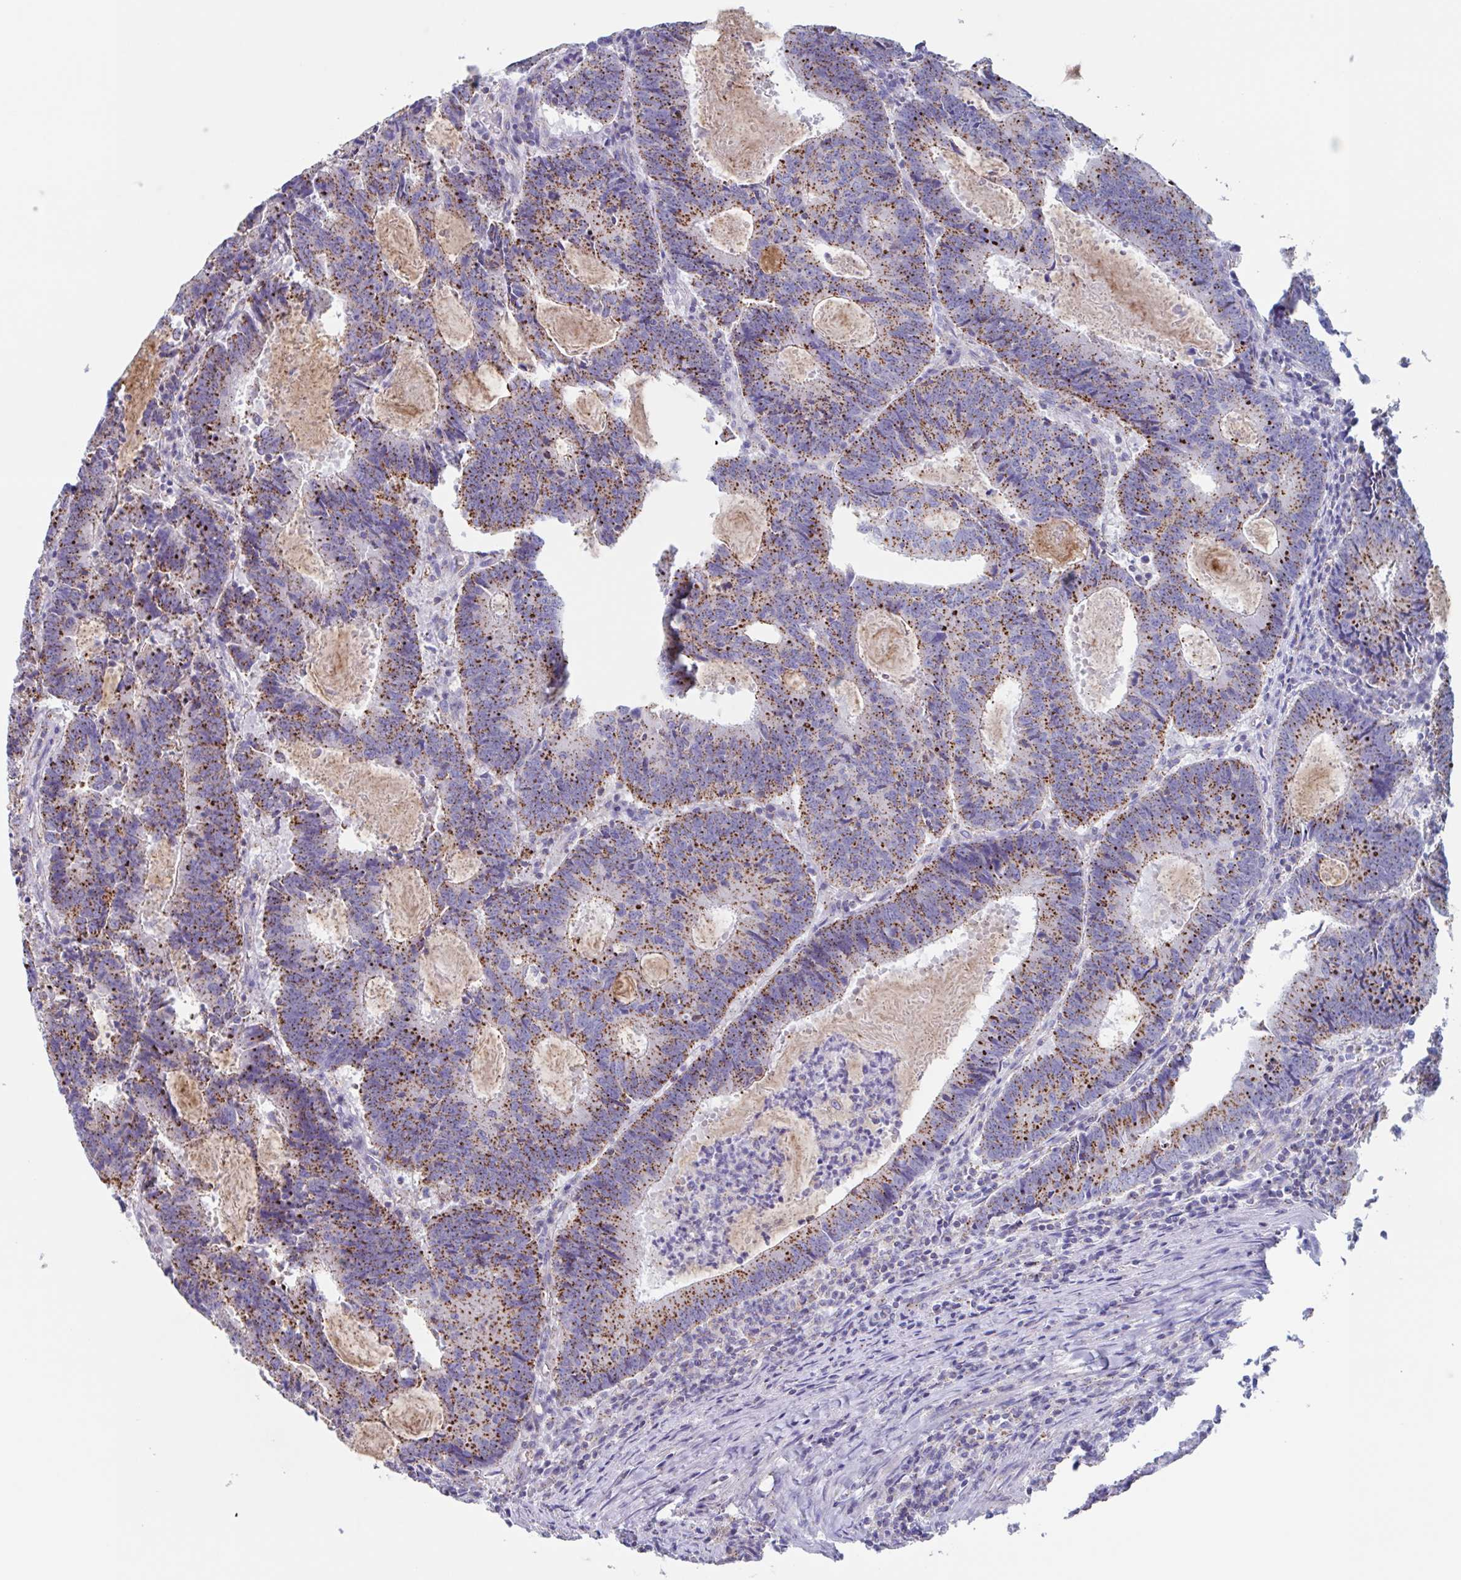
{"staining": {"intensity": "strong", "quantity": ">75%", "location": "cytoplasmic/membranous"}, "tissue": "colorectal cancer", "cell_type": "Tumor cells", "image_type": "cancer", "snomed": [{"axis": "morphology", "description": "Adenocarcinoma, NOS"}, {"axis": "topography", "description": "Colon"}], "caption": "Immunohistochemistry (IHC) photomicrograph of colorectal cancer stained for a protein (brown), which reveals high levels of strong cytoplasmic/membranous expression in about >75% of tumor cells.", "gene": "CHMP5", "patient": {"sex": "male", "age": 67}}